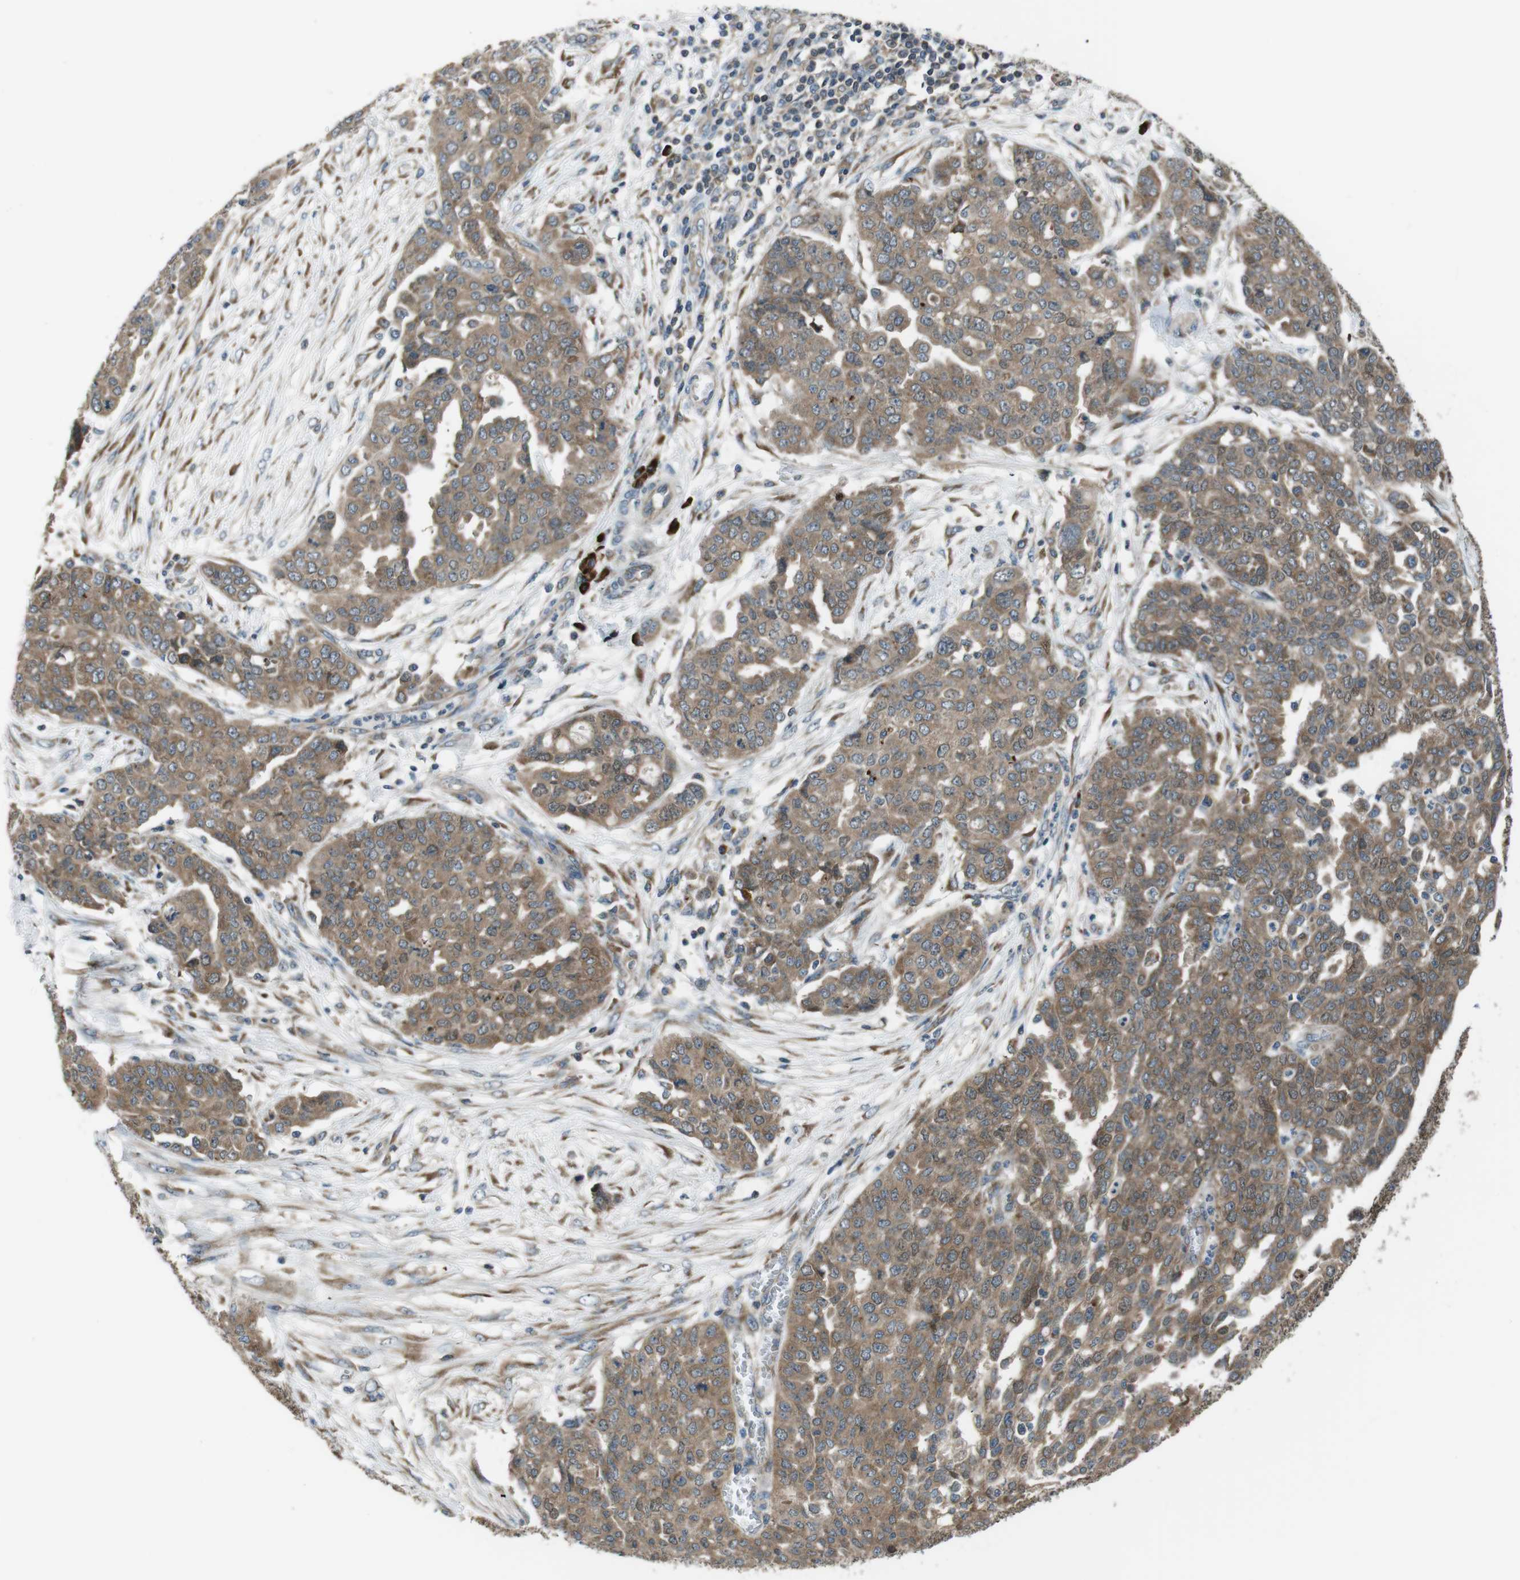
{"staining": {"intensity": "moderate", "quantity": ">75%", "location": "cytoplasmic/membranous"}, "tissue": "ovarian cancer", "cell_type": "Tumor cells", "image_type": "cancer", "snomed": [{"axis": "morphology", "description": "Cystadenocarcinoma, serous, NOS"}, {"axis": "topography", "description": "Soft tissue"}, {"axis": "topography", "description": "Ovary"}], "caption": "Immunohistochemical staining of serous cystadenocarcinoma (ovarian) shows moderate cytoplasmic/membranous protein expression in approximately >75% of tumor cells. Immunohistochemistry (ihc) stains the protein of interest in brown and the nuclei are stained blue.", "gene": "SSR3", "patient": {"sex": "female", "age": 57}}